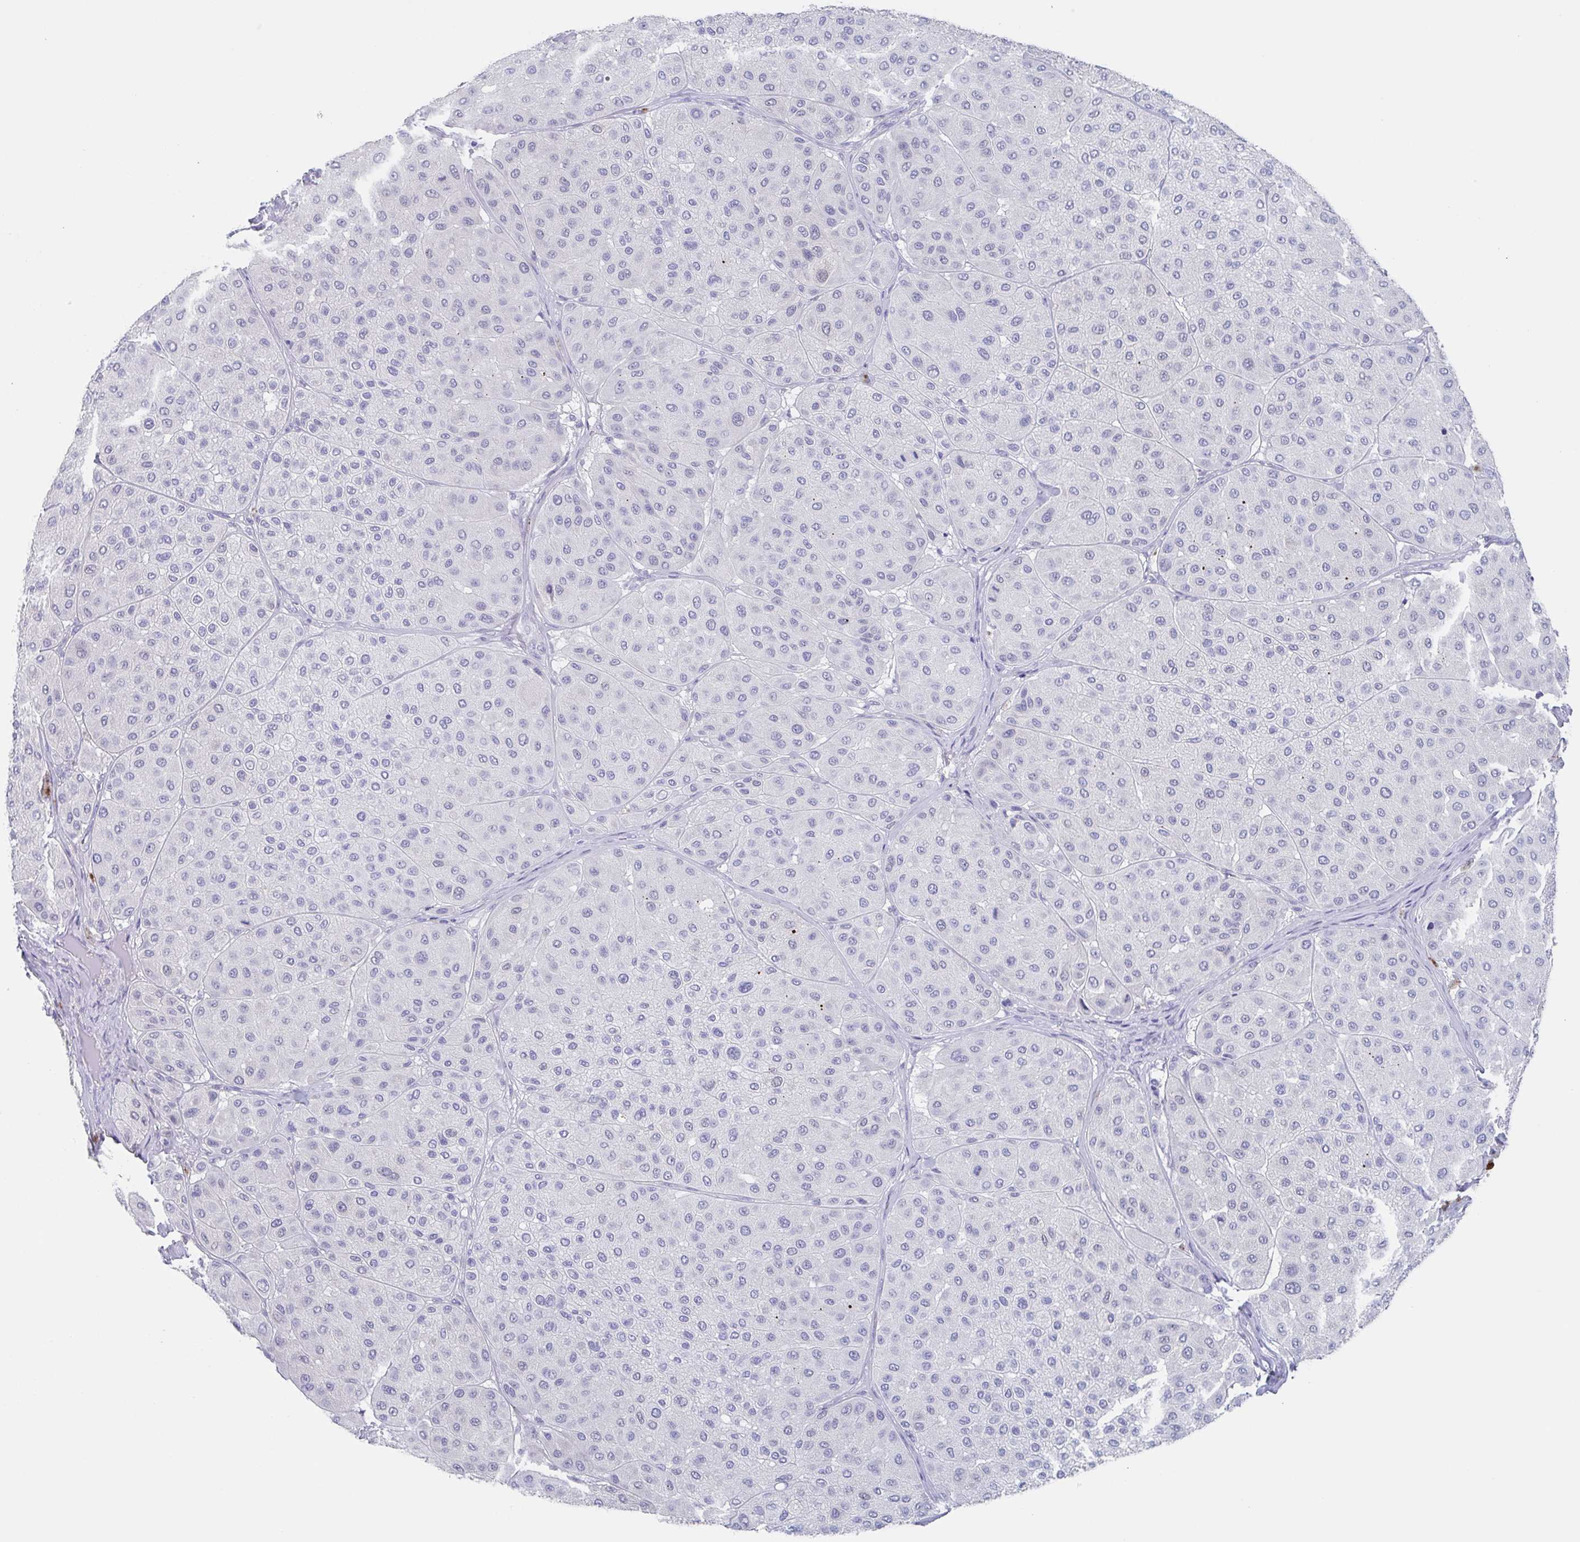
{"staining": {"intensity": "negative", "quantity": "none", "location": "none"}, "tissue": "melanoma", "cell_type": "Tumor cells", "image_type": "cancer", "snomed": [{"axis": "morphology", "description": "Malignant melanoma, Metastatic site"}, {"axis": "topography", "description": "Smooth muscle"}], "caption": "Tumor cells are negative for protein expression in human malignant melanoma (metastatic site). Brightfield microscopy of IHC stained with DAB (3,3'-diaminobenzidine) (brown) and hematoxylin (blue), captured at high magnification.", "gene": "NOXRED1", "patient": {"sex": "male", "age": 41}}